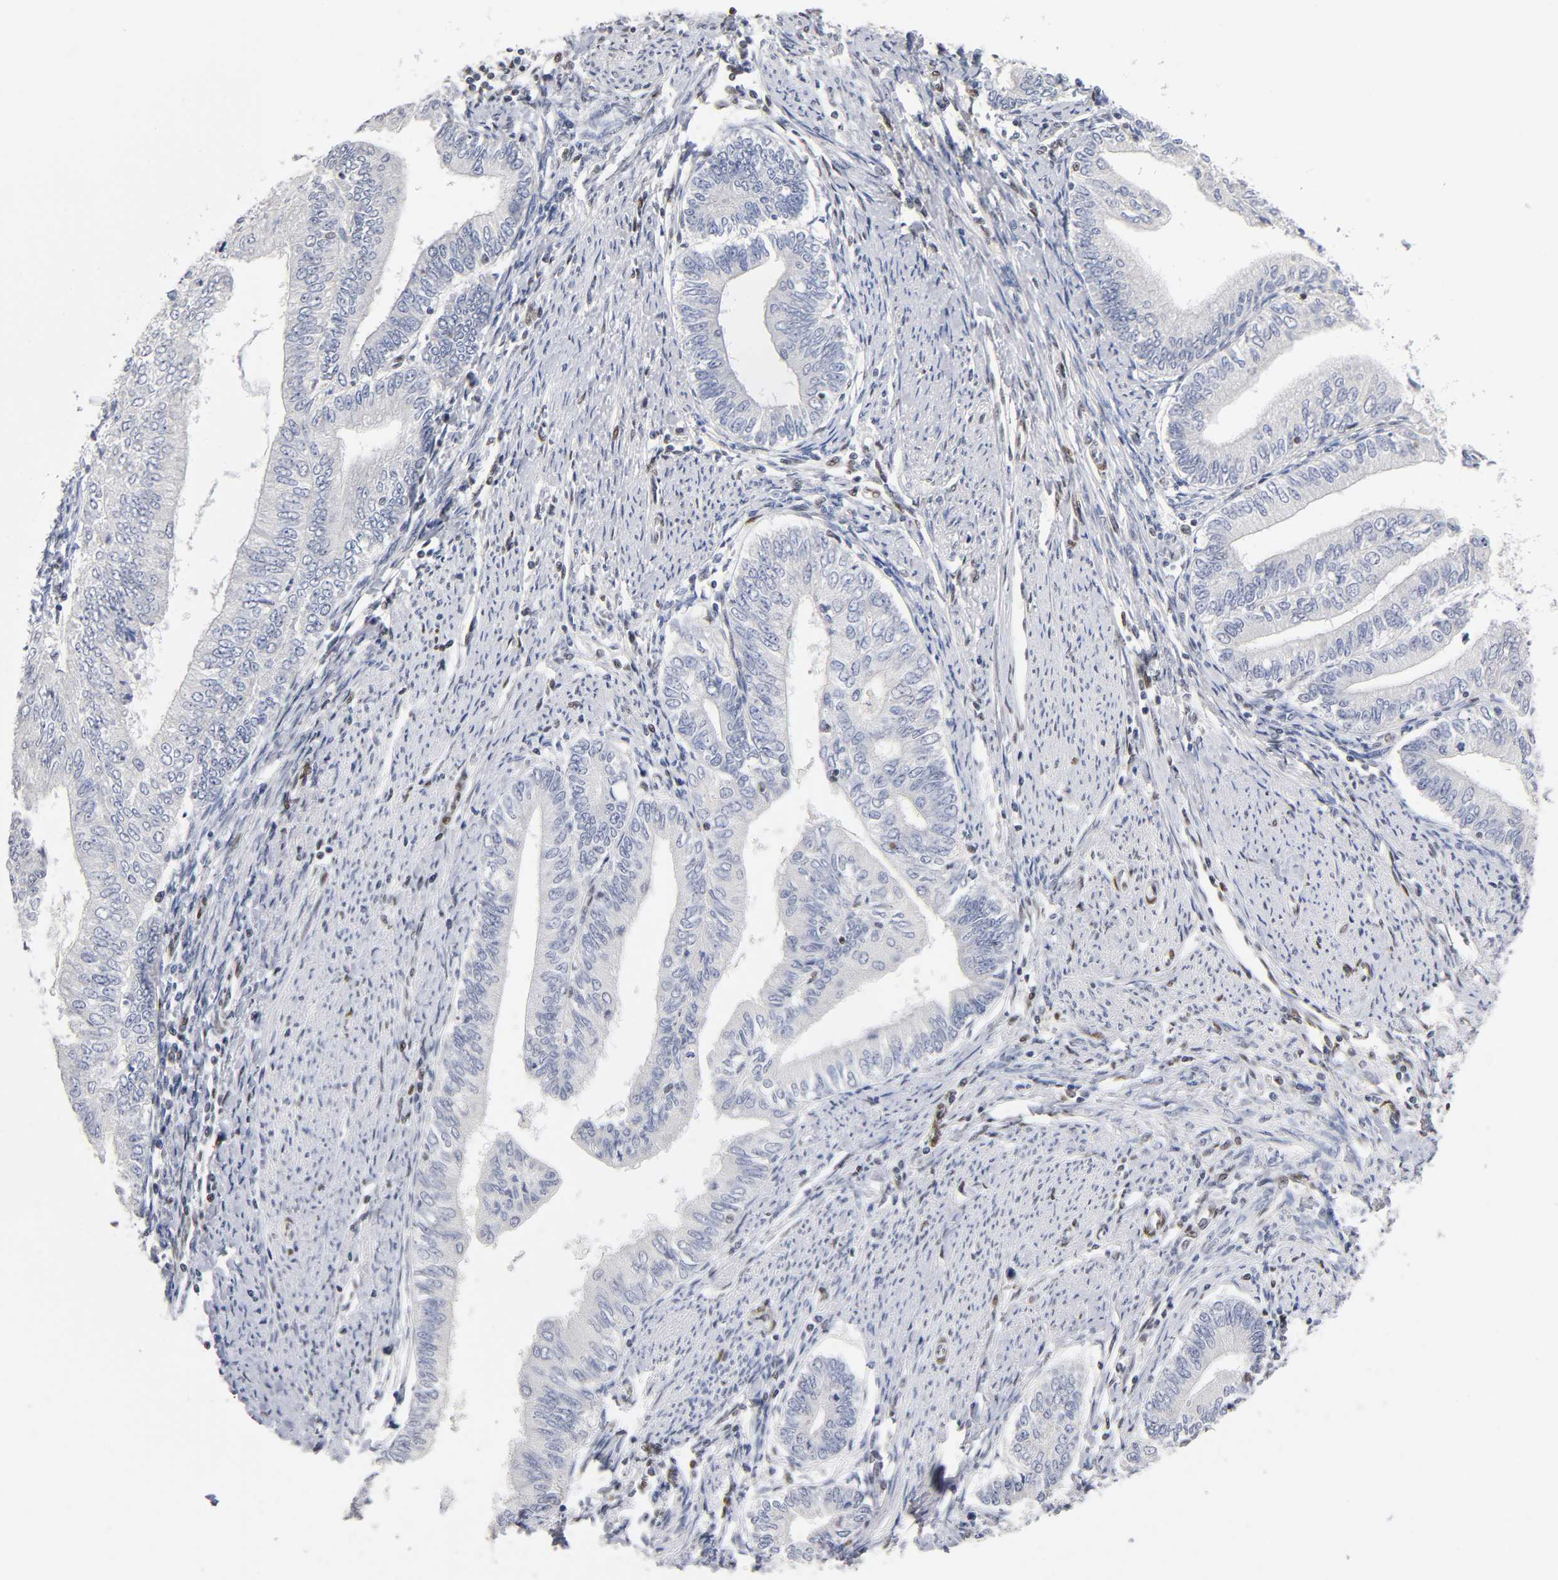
{"staining": {"intensity": "negative", "quantity": "none", "location": "none"}, "tissue": "endometrial cancer", "cell_type": "Tumor cells", "image_type": "cancer", "snomed": [{"axis": "morphology", "description": "Adenocarcinoma, NOS"}, {"axis": "topography", "description": "Endometrium"}], "caption": "Image shows no protein positivity in tumor cells of endometrial adenocarcinoma tissue.", "gene": "NR3C1", "patient": {"sex": "female", "age": 66}}